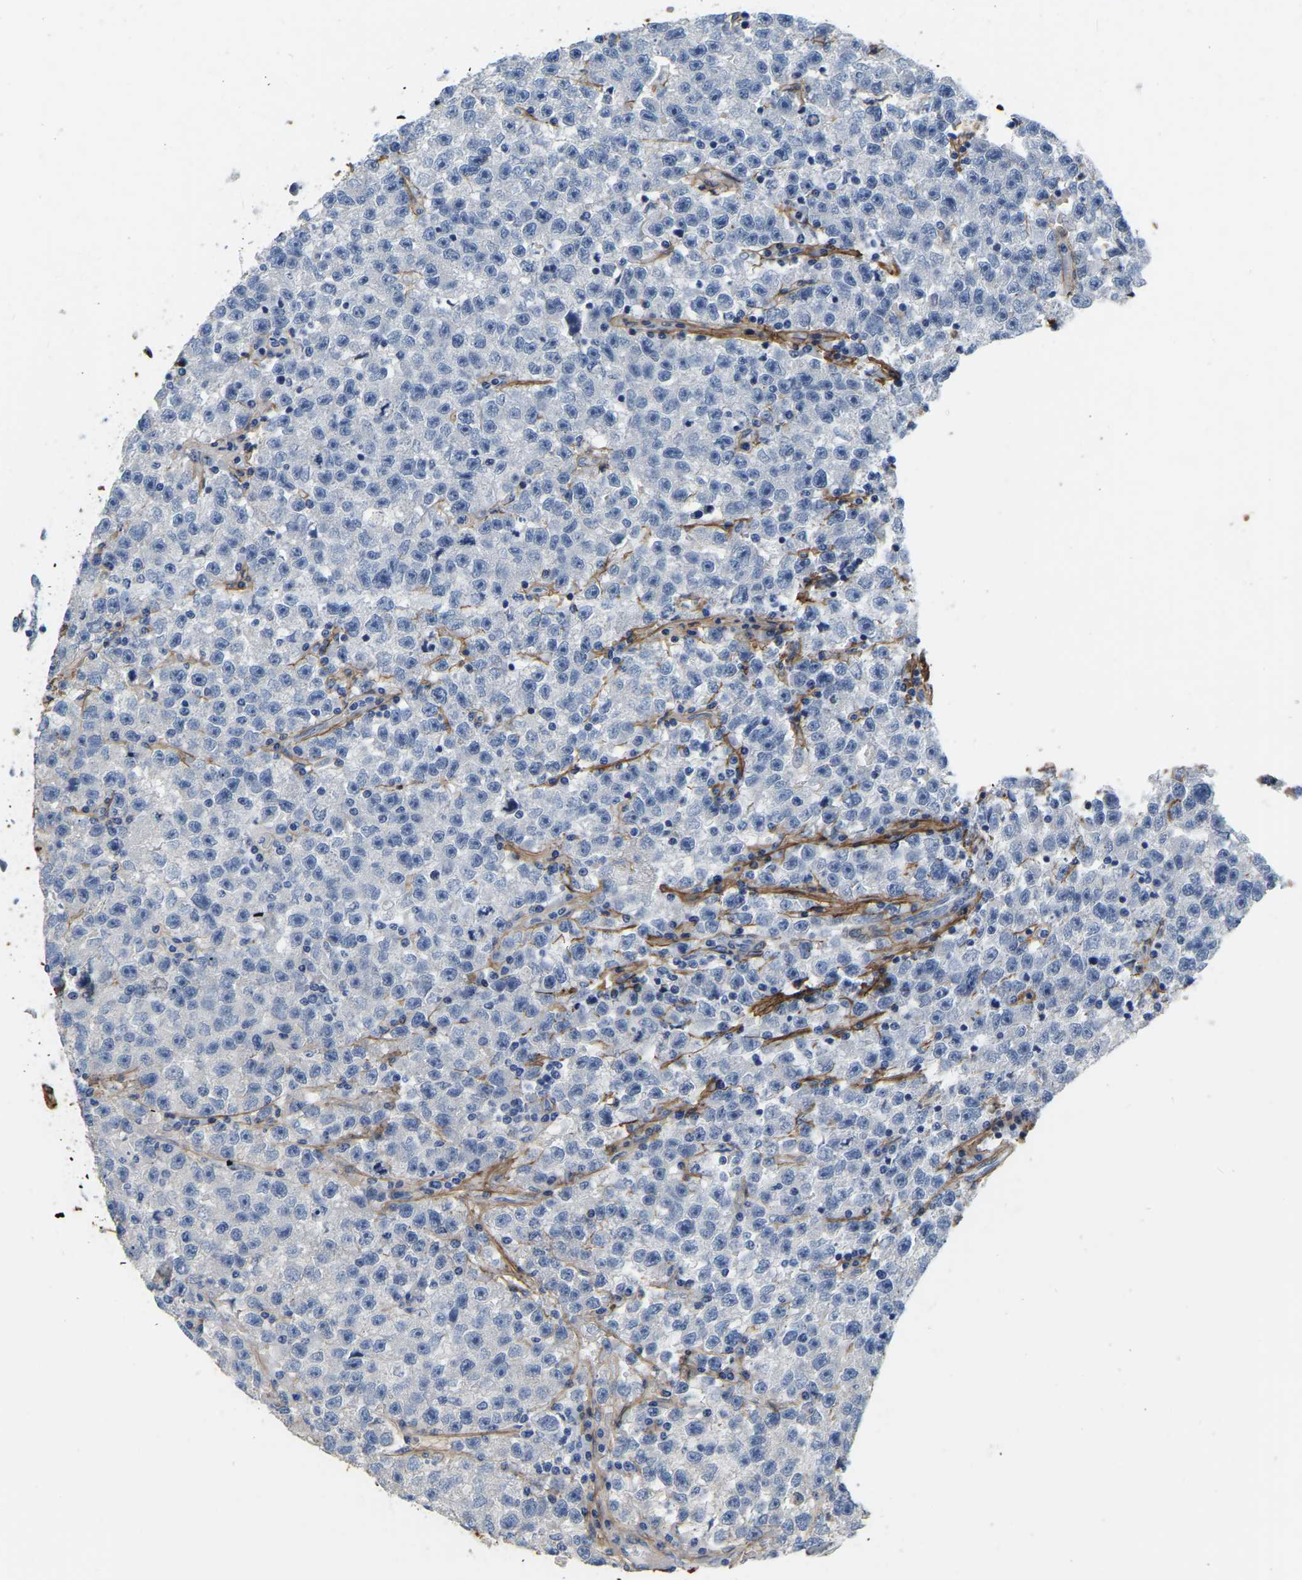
{"staining": {"intensity": "negative", "quantity": "none", "location": "none"}, "tissue": "testis cancer", "cell_type": "Tumor cells", "image_type": "cancer", "snomed": [{"axis": "morphology", "description": "Seminoma, NOS"}, {"axis": "topography", "description": "Testis"}], "caption": "IHC of human testis cancer exhibits no positivity in tumor cells.", "gene": "COL6A1", "patient": {"sex": "male", "age": 22}}